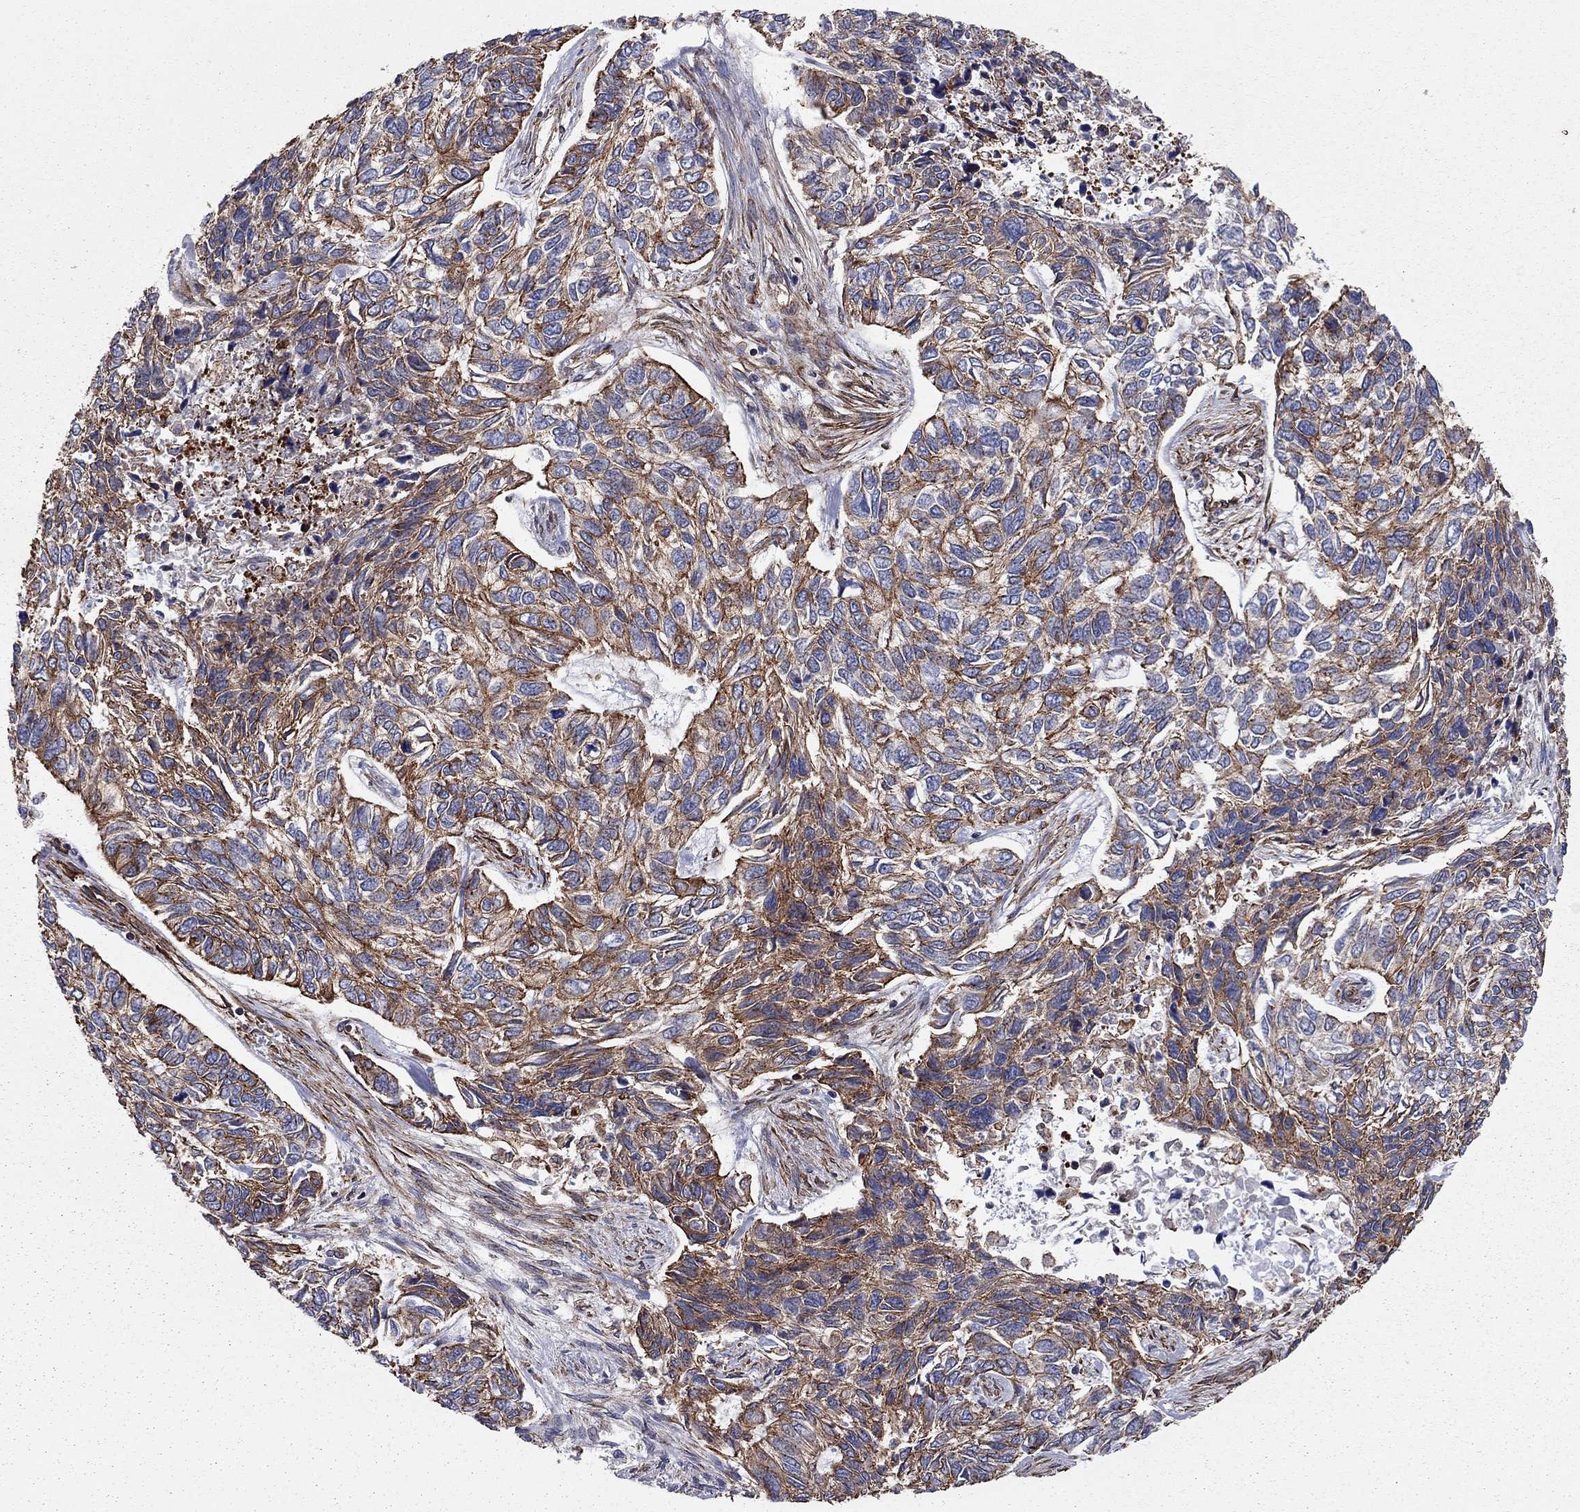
{"staining": {"intensity": "strong", "quantity": "25%-75%", "location": "cytoplasmic/membranous"}, "tissue": "skin cancer", "cell_type": "Tumor cells", "image_type": "cancer", "snomed": [{"axis": "morphology", "description": "Basal cell carcinoma"}, {"axis": "topography", "description": "Skin"}], "caption": "About 25%-75% of tumor cells in skin basal cell carcinoma reveal strong cytoplasmic/membranous protein staining as visualized by brown immunohistochemical staining.", "gene": "BICDL2", "patient": {"sex": "female", "age": 65}}